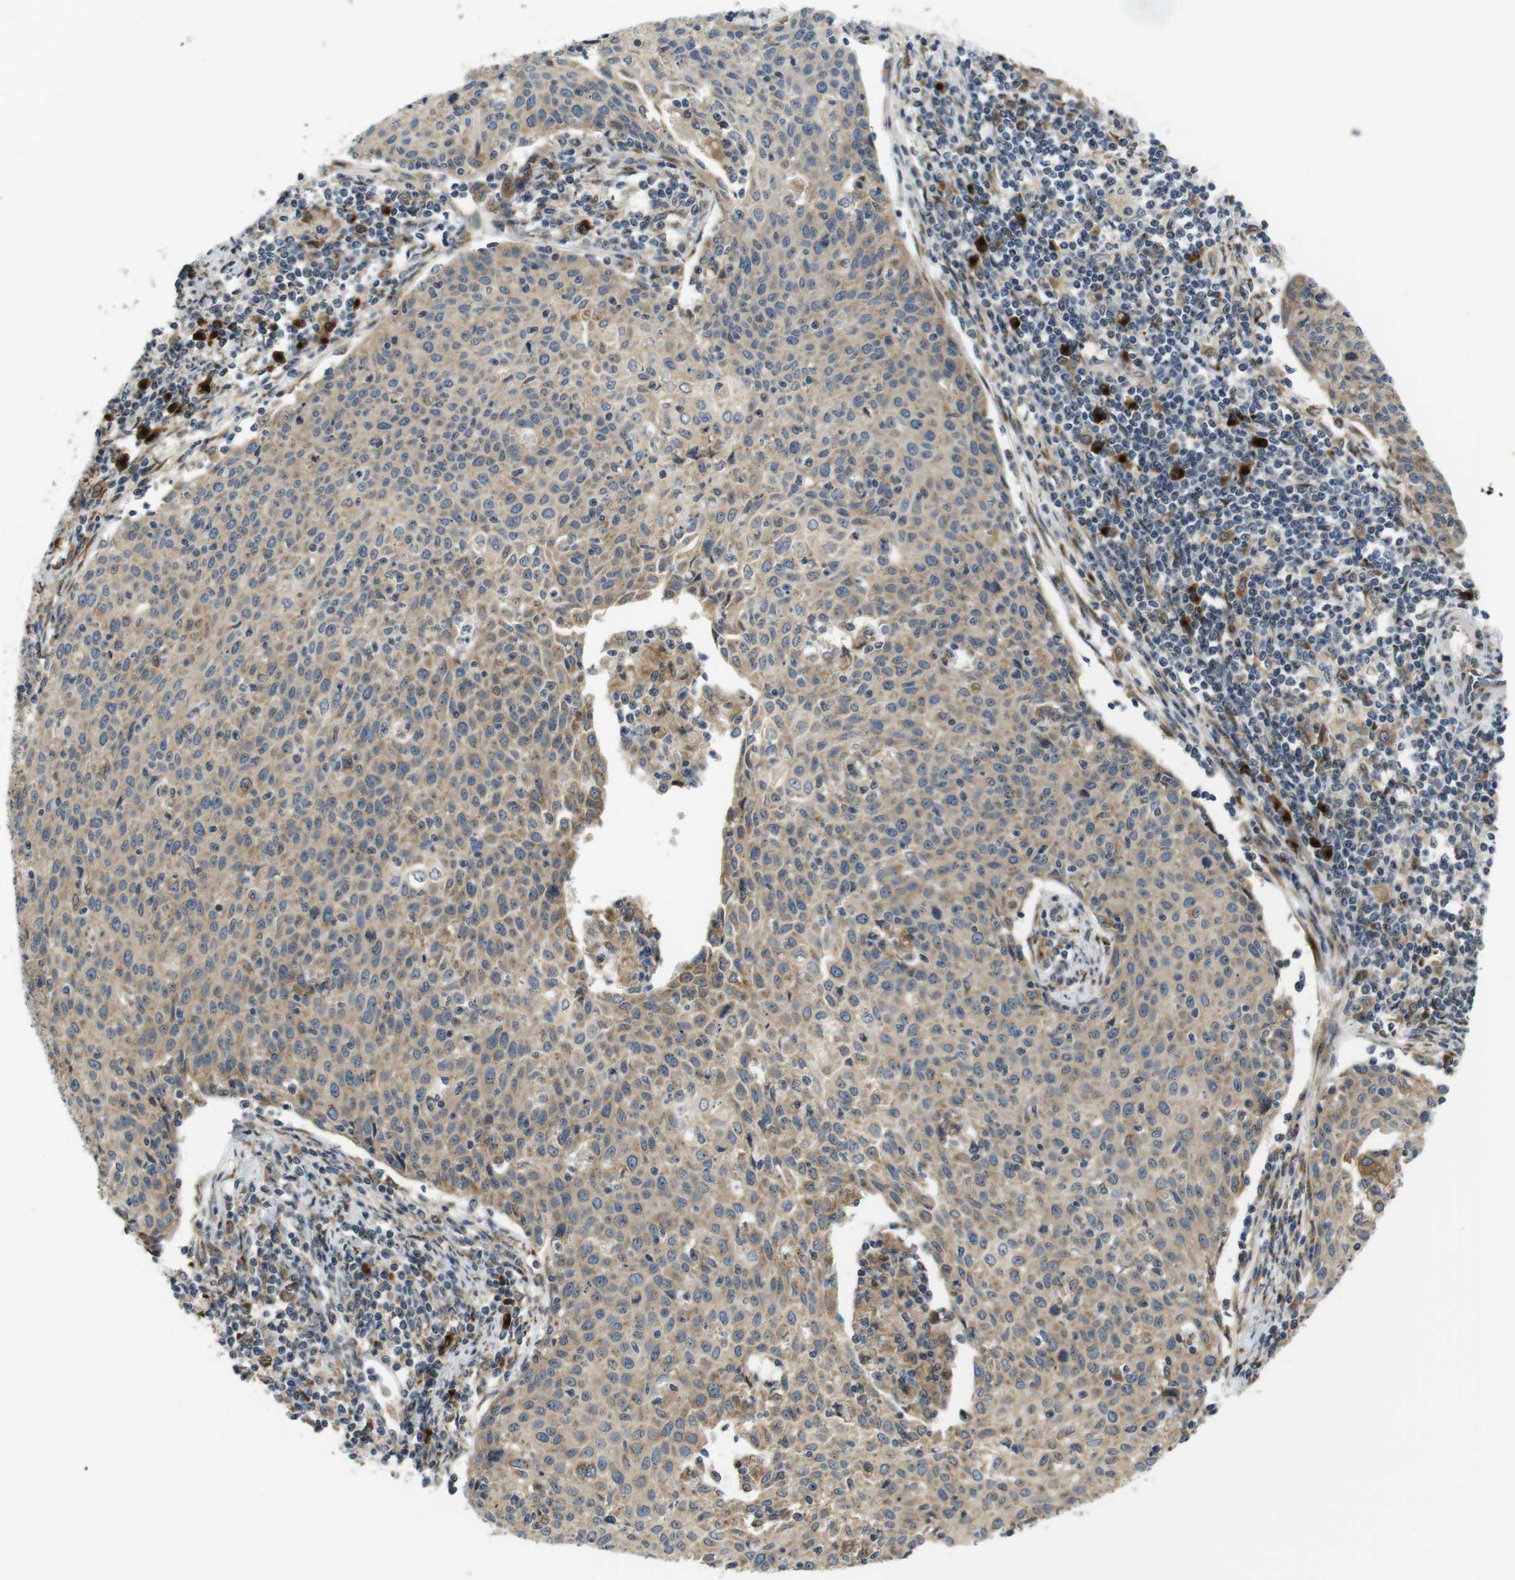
{"staining": {"intensity": "moderate", "quantity": ">75%", "location": "cytoplasmic/membranous"}, "tissue": "cervical cancer", "cell_type": "Tumor cells", "image_type": "cancer", "snomed": [{"axis": "morphology", "description": "Squamous cell carcinoma, NOS"}, {"axis": "topography", "description": "Cervix"}], "caption": "Human cervical cancer stained with a brown dye exhibits moderate cytoplasmic/membranous positive expression in approximately >75% of tumor cells.", "gene": "TMEM143", "patient": {"sex": "female", "age": 38}}